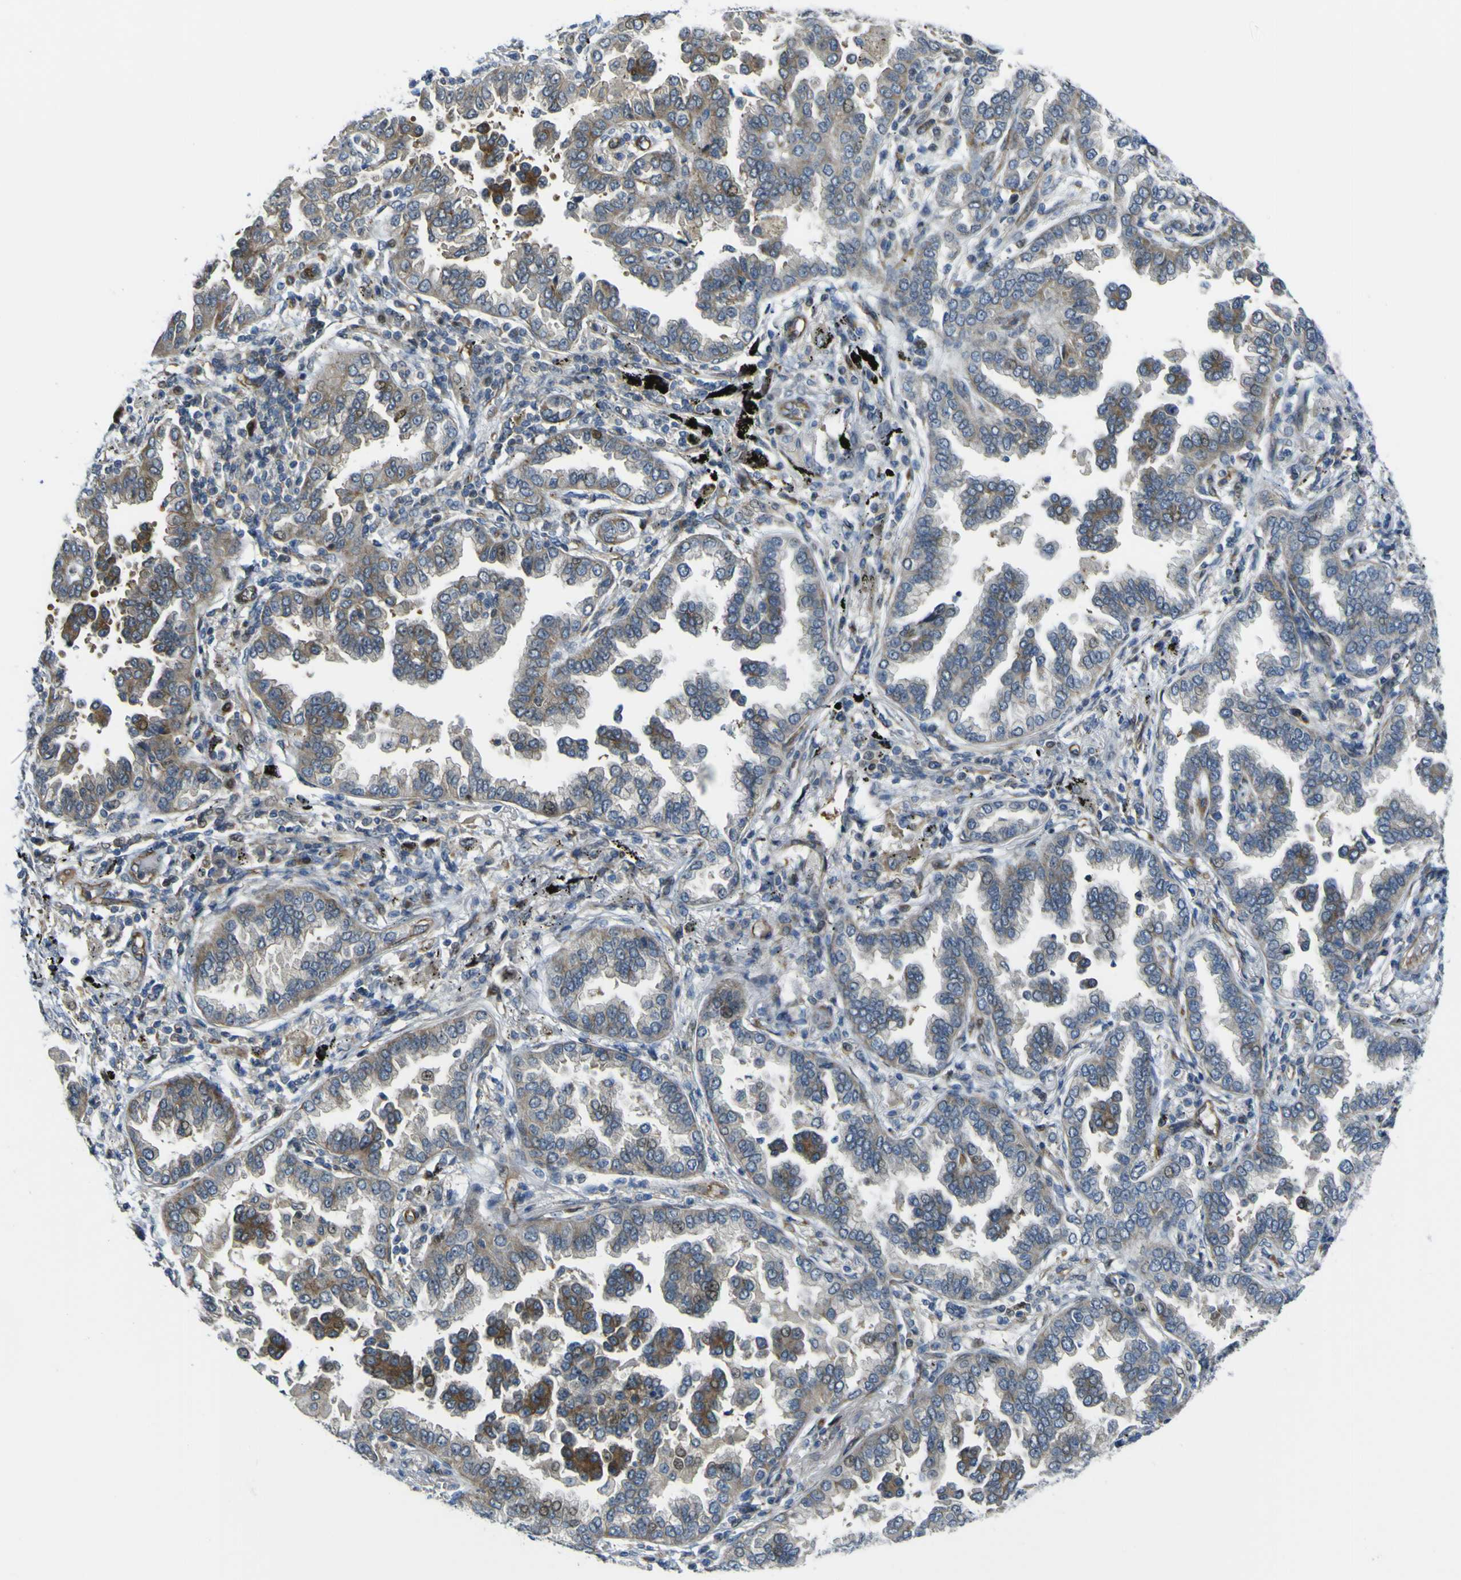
{"staining": {"intensity": "strong", "quantity": "25%-75%", "location": "cytoplasmic/membranous"}, "tissue": "lung cancer", "cell_type": "Tumor cells", "image_type": "cancer", "snomed": [{"axis": "morphology", "description": "Normal tissue, NOS"}, {"axis": "morphology", "description": "Adenocarcinoma, NOS"}, {"axis": "topography", "description": "Lung"}], "caption": "Protein staining by immunohistochemistry (IHC) reveals strong cytoplasmic/membranous expression in about 25%-75% of tumor cells in lung cancer (adenocarcinoma).", "gene": "KDM7A", "patient": {"sex": "male", "age": 59}}